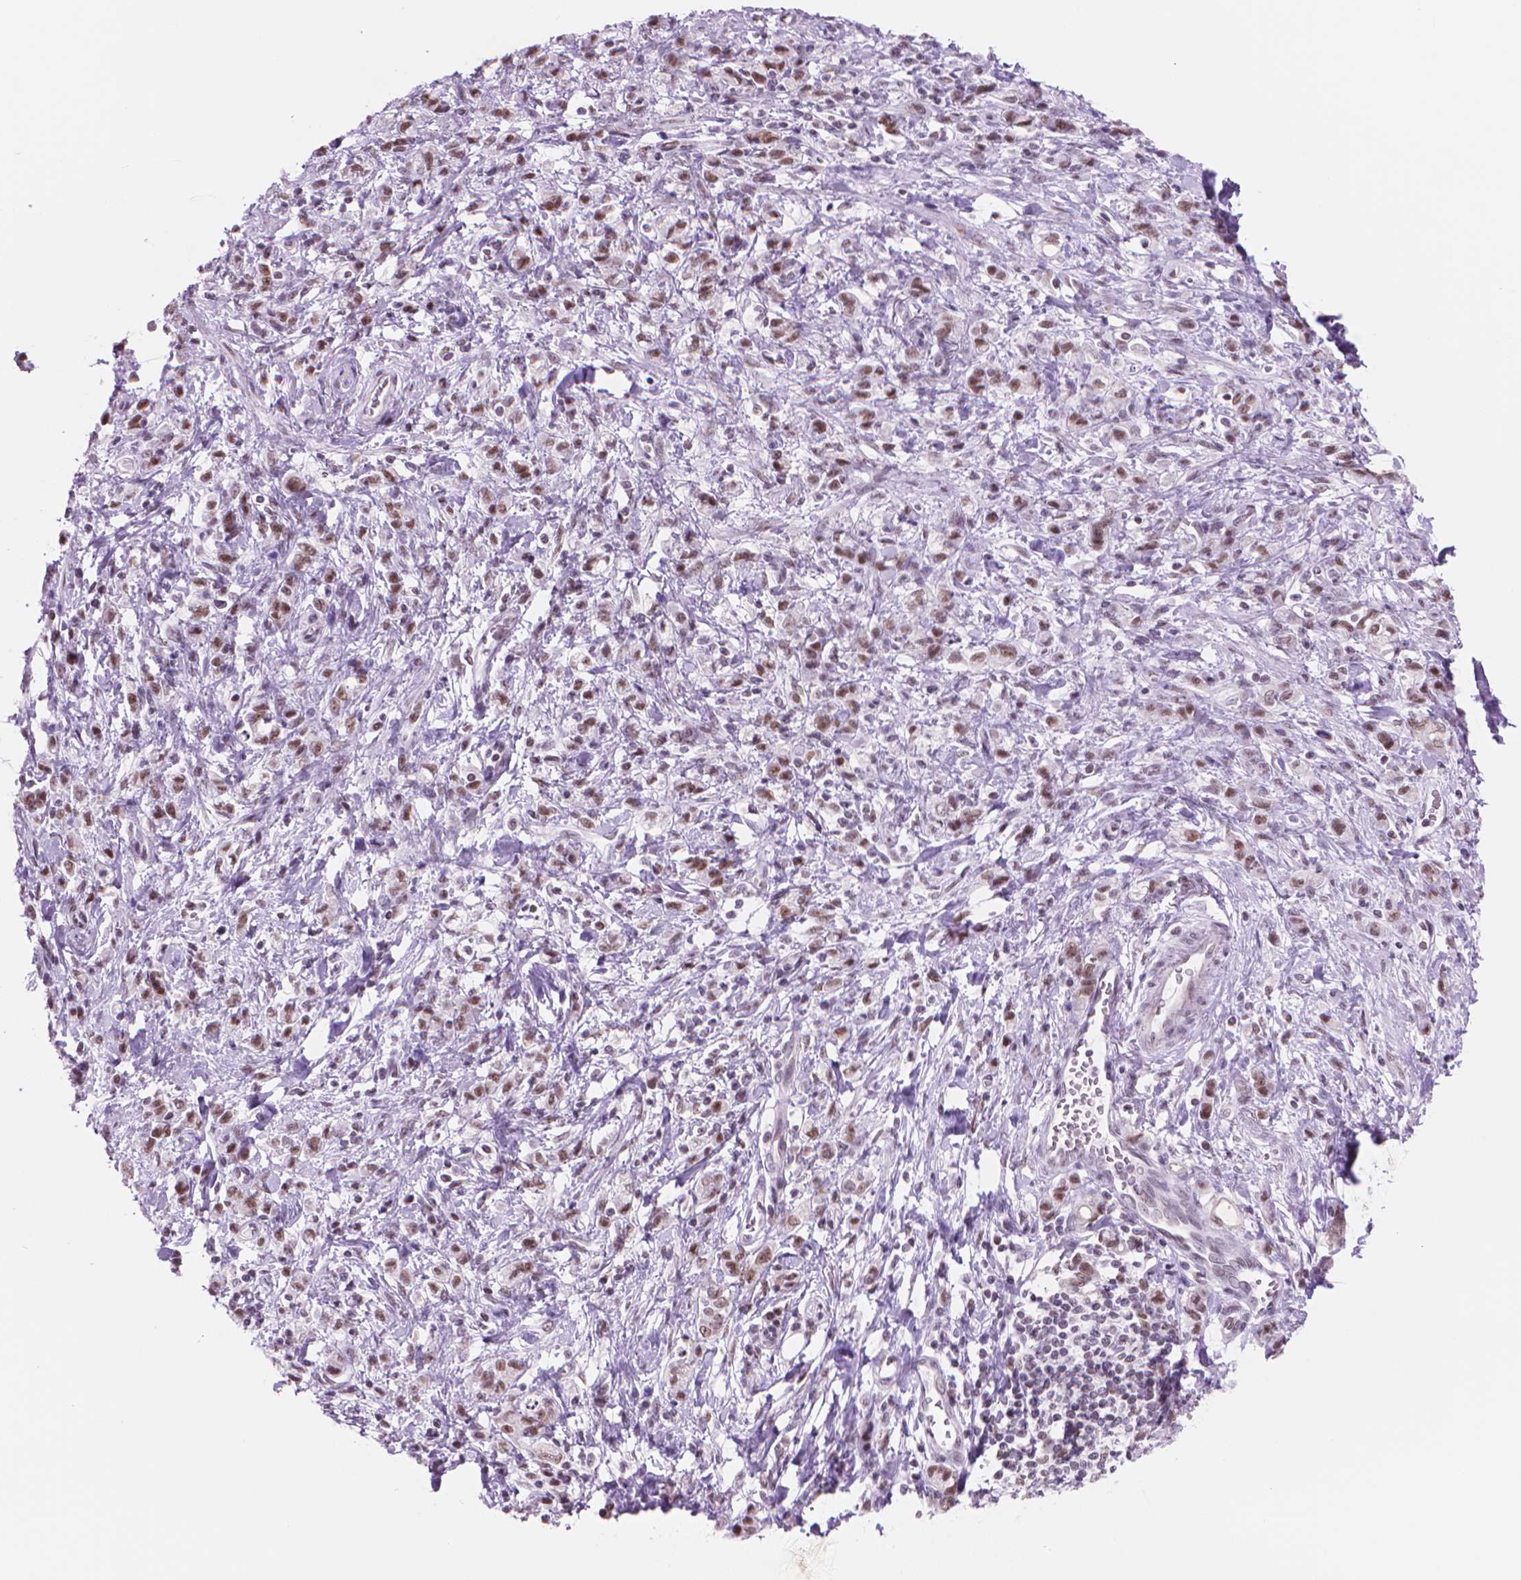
{"staining": {"intensity": "moderate", "quantity": ">75%", "location": "nuclear"}, "tissue": "stomach cancer", "cell_type": "Tumor cells", "image_type": "cancer", "snomed": [{"axis": "morphology", "description": "Adenocarcinoma, NOS"}, {"axis": "topography", "description": "Stomach"}], "caption": "DAB immunohistochemical staining of human stomach cancer (adenocarcinoma) demonstrates moderate nuclear protein expression in approximately >75% of tumor cells.", "gene": "POLR3D", "patient": {"sex": "male", "age": 77}}